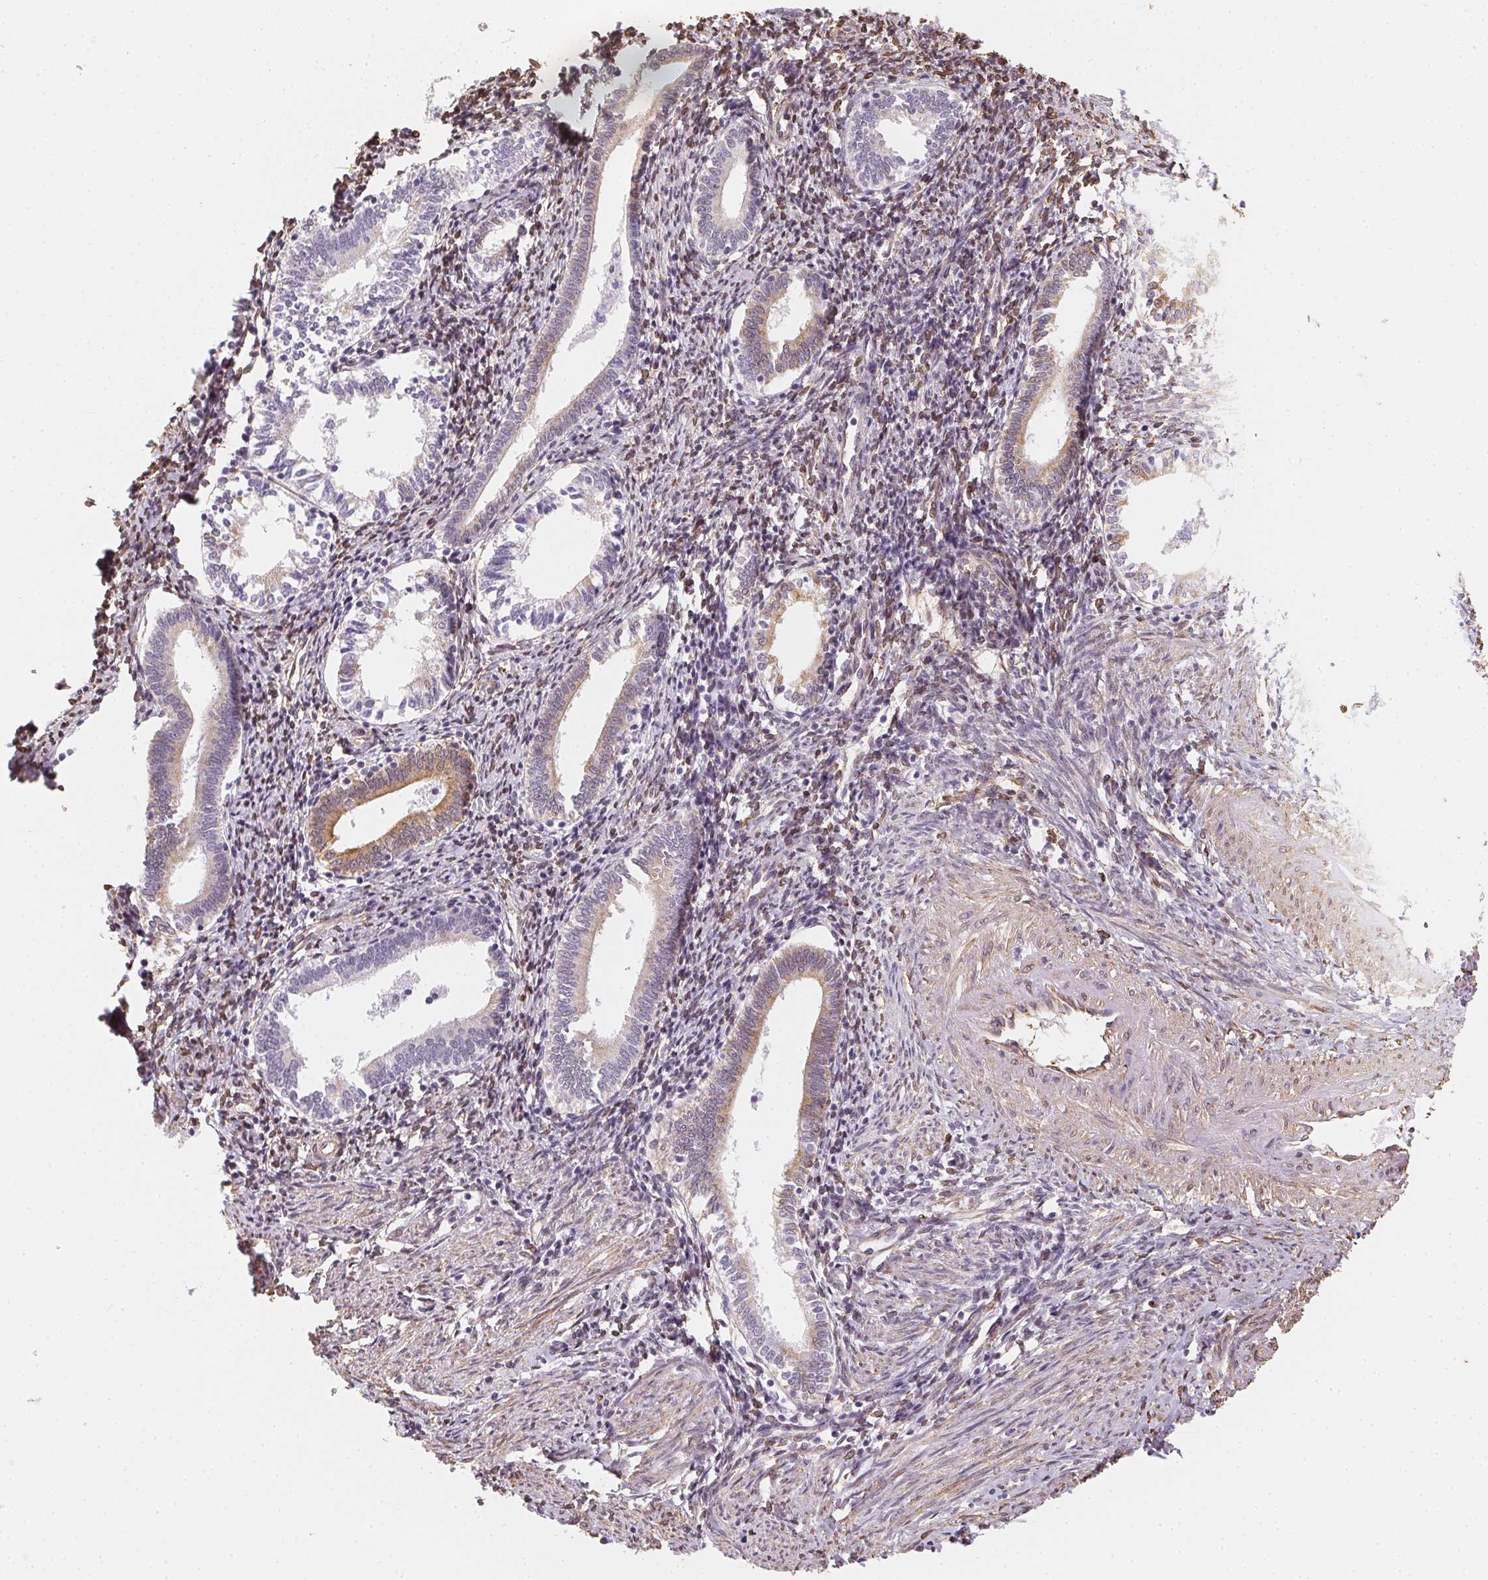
{"staining": {"intensity": "weak", "quantity": "25%-75%", "location": "cytoplasmic/membranous"}, "tissue": "endometrium", "cell_type": "Cells in endometrial stroma", "image_type": "normal", "snomed": [{"axis": "morphology", "description": "Normal tissue, NOS"}, {"axis": "topography", "description": "Endometrium"}], "caption": "About 25%-75% of cells in endometrial stroma in normal human endometrium exhibit weak cytoplasmic/membranous protein staining as visualized by brown immunohistochemical staining.", "gene": "RSBN1", "patient": {"sex": "female", "age": 41}}